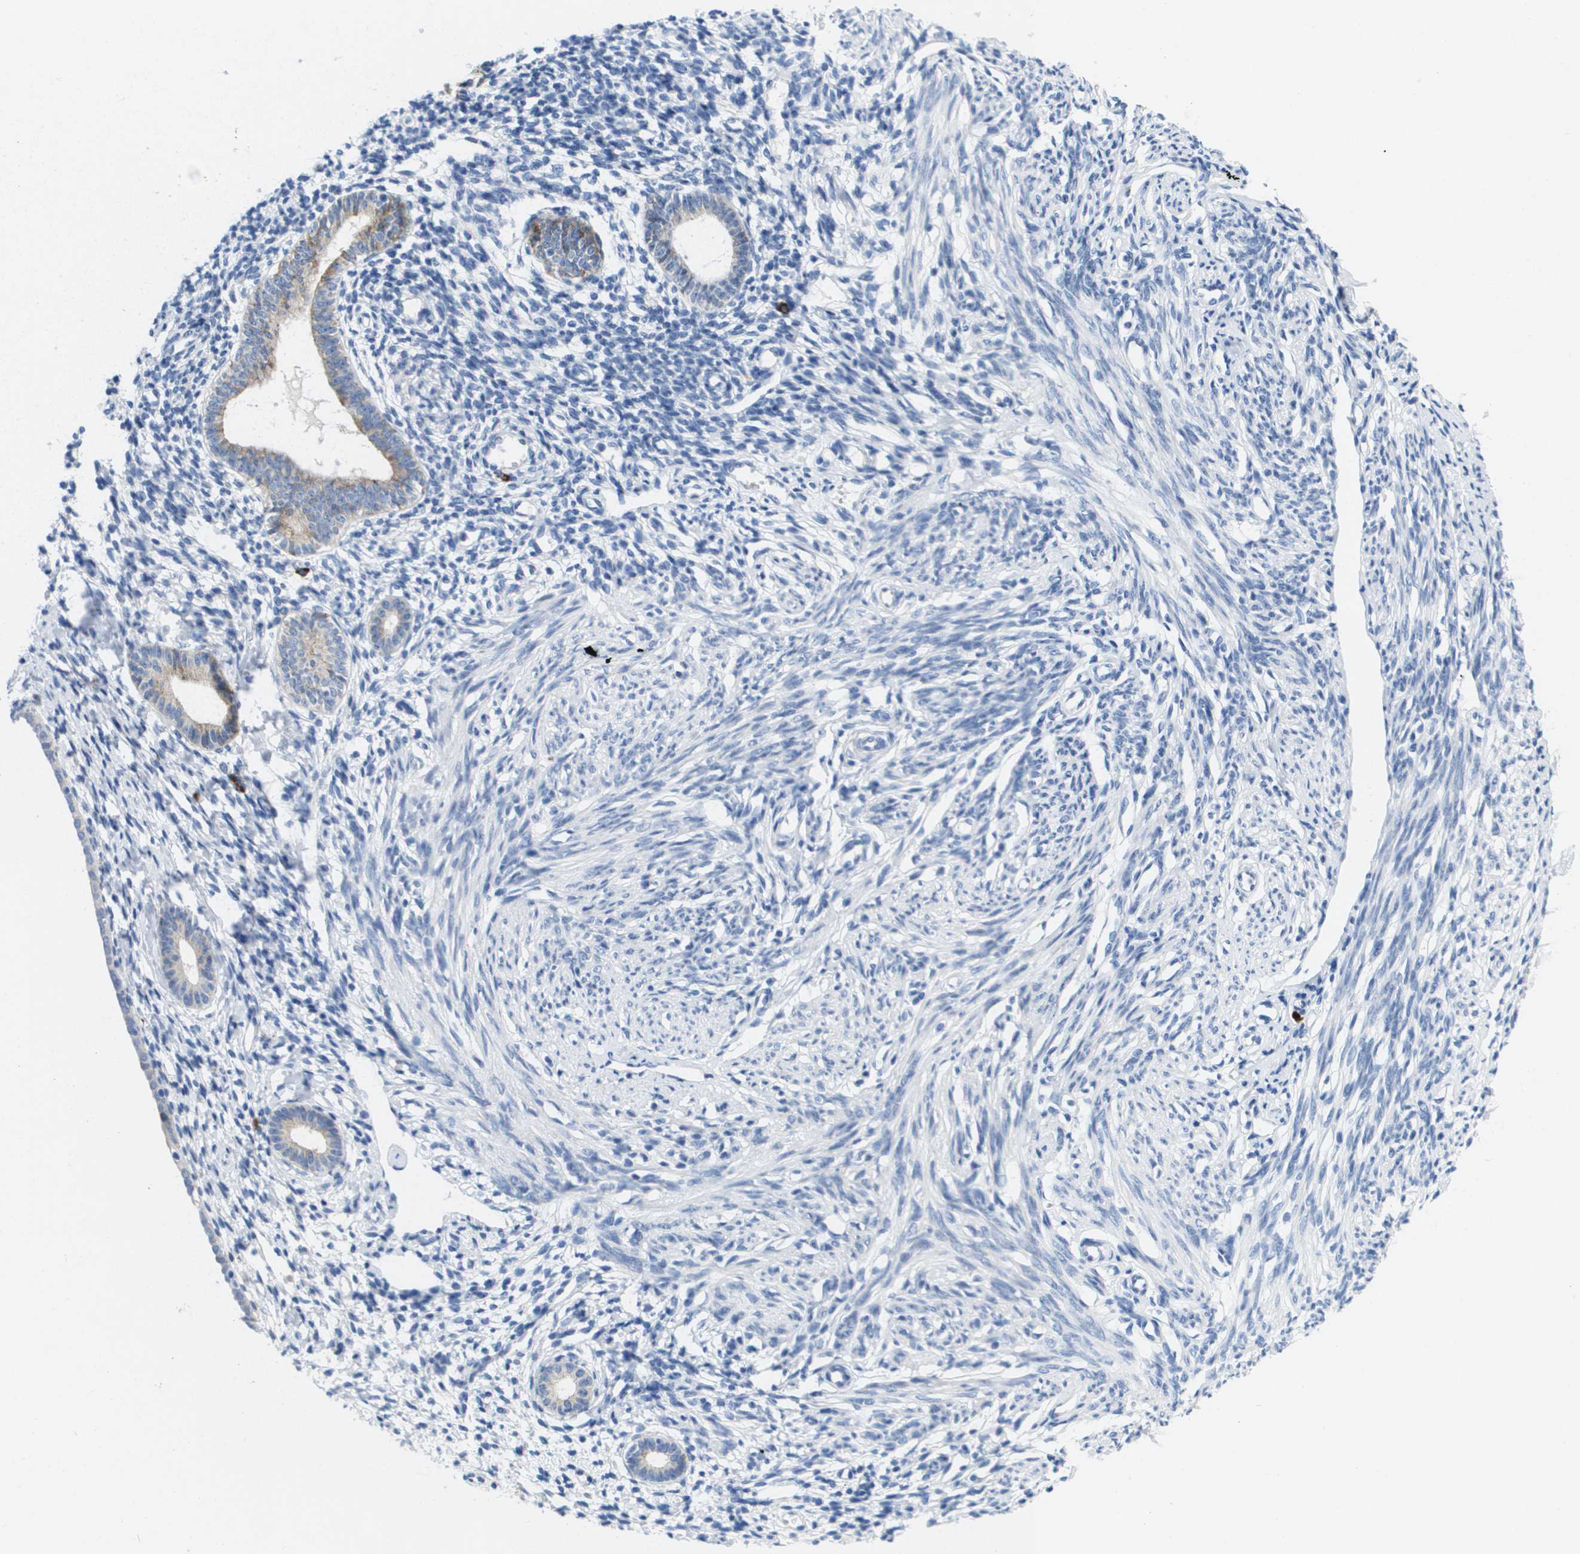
{"staining": {"intensity": "negative", "quantity": "none", "location": "none"}, "tissue": "endometrium", "cell_type": "Cells in endometrial stroma", "image_type": "normal", "snomed": [{"axis": "morphology", "description": "Normal tissue, NOS"}, {"axis": "topography", "description": "Endometrium"}], "caption": "This is an immunohistochemistry (IHC) photomicrograph of normal human endometrium. There is no positivity in cells in endometrial stroma.", "gene": "CD3G", "patient": {"sex": "female", "age": 71}}